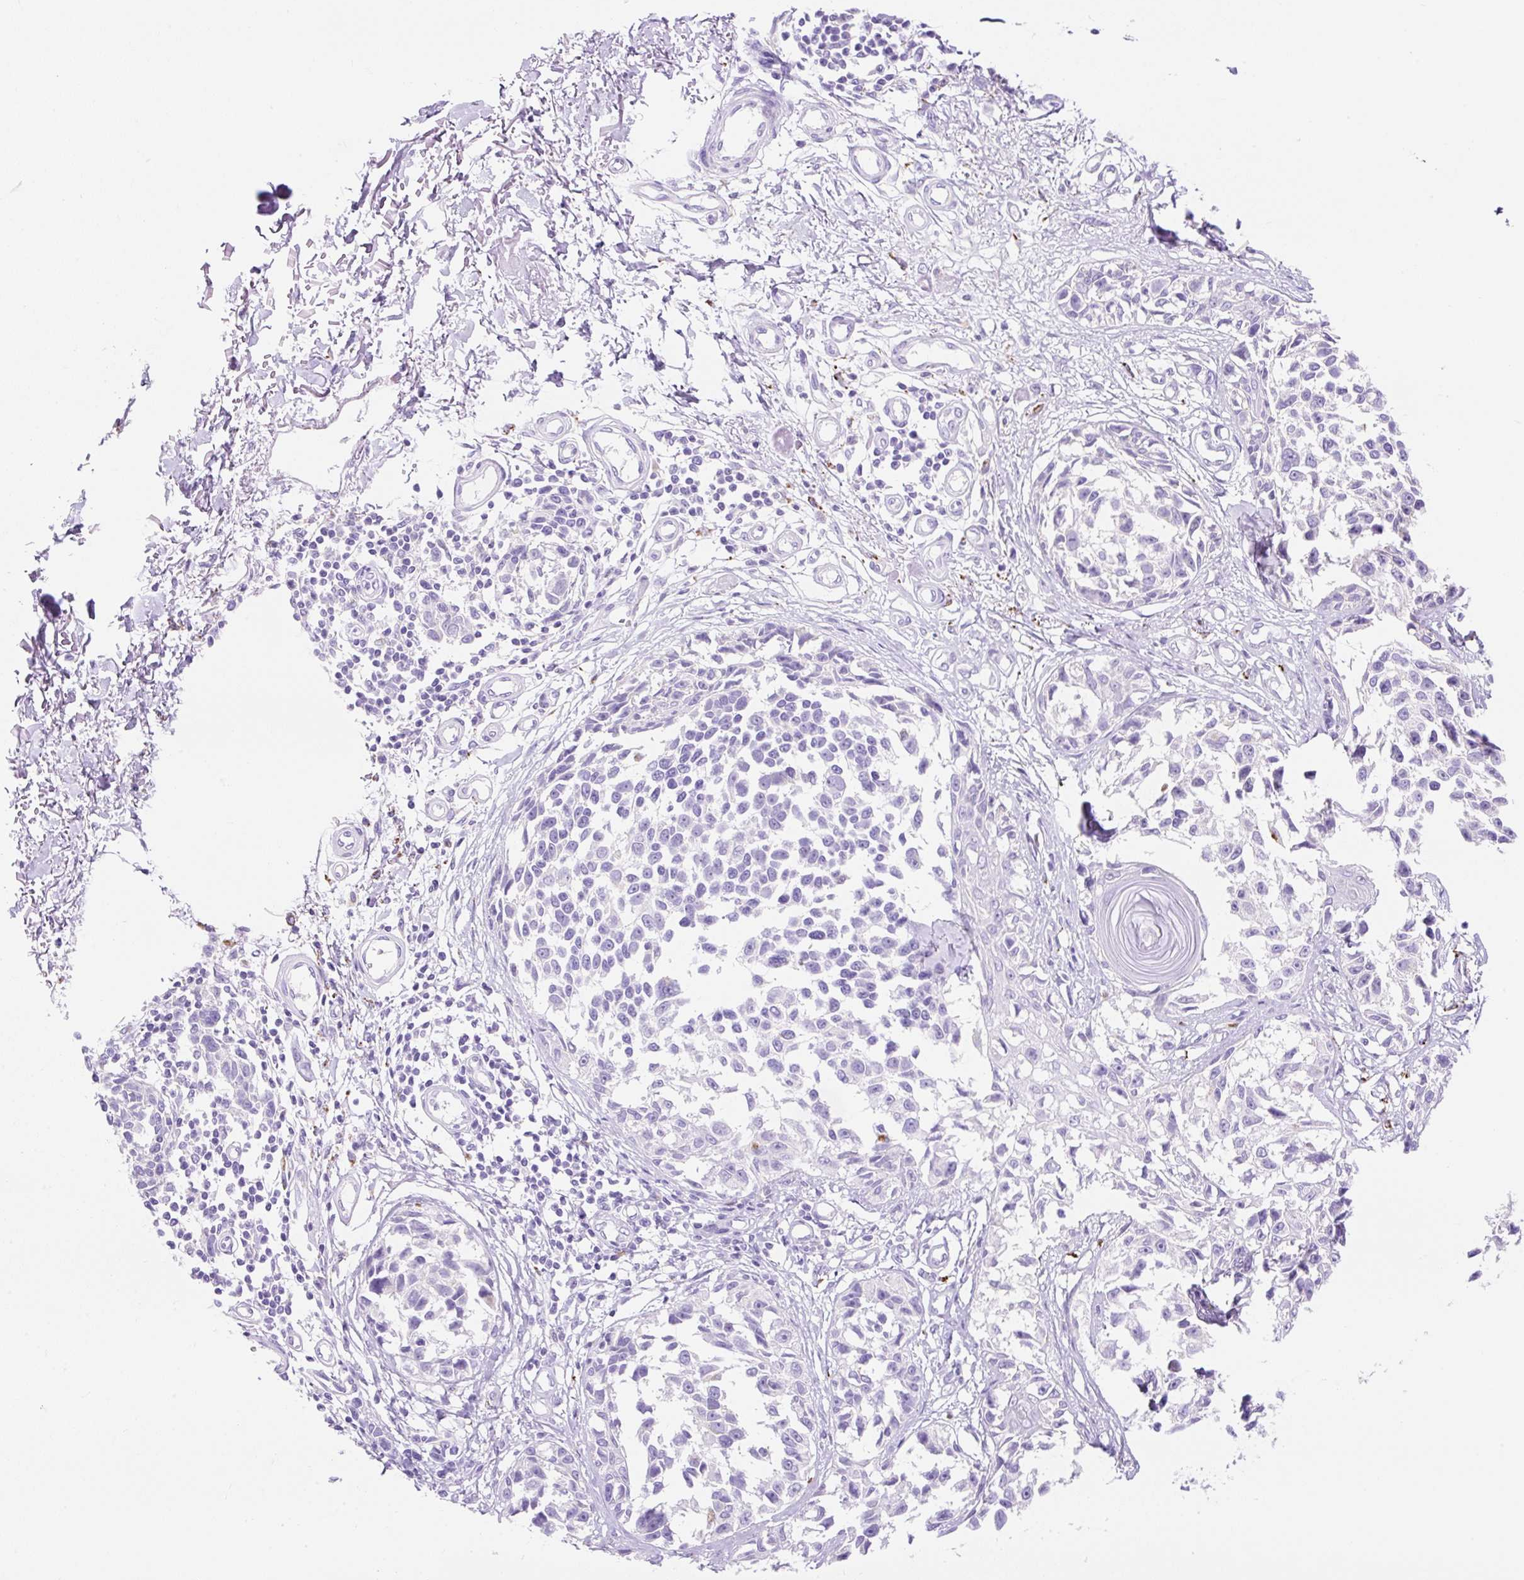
{"staining": {"intensity": "negative", "quantity": "none", "location": "none"}, "tissue": "melanoma", "cell_type": "Tumor cells", "image_type": "cancer", "snomed": [{"axis": "morphology", "description": "Malignant melanoma, NOS"}, {"axis": "topography", "description": "Skin"}], "caption": "Human melanoma stained for a protein using immunohistochemistry (IHC) demonstrates no positivity in tumor cells.", "gene": "HEXB", "patient": {"sex": "male", "age": 73}}